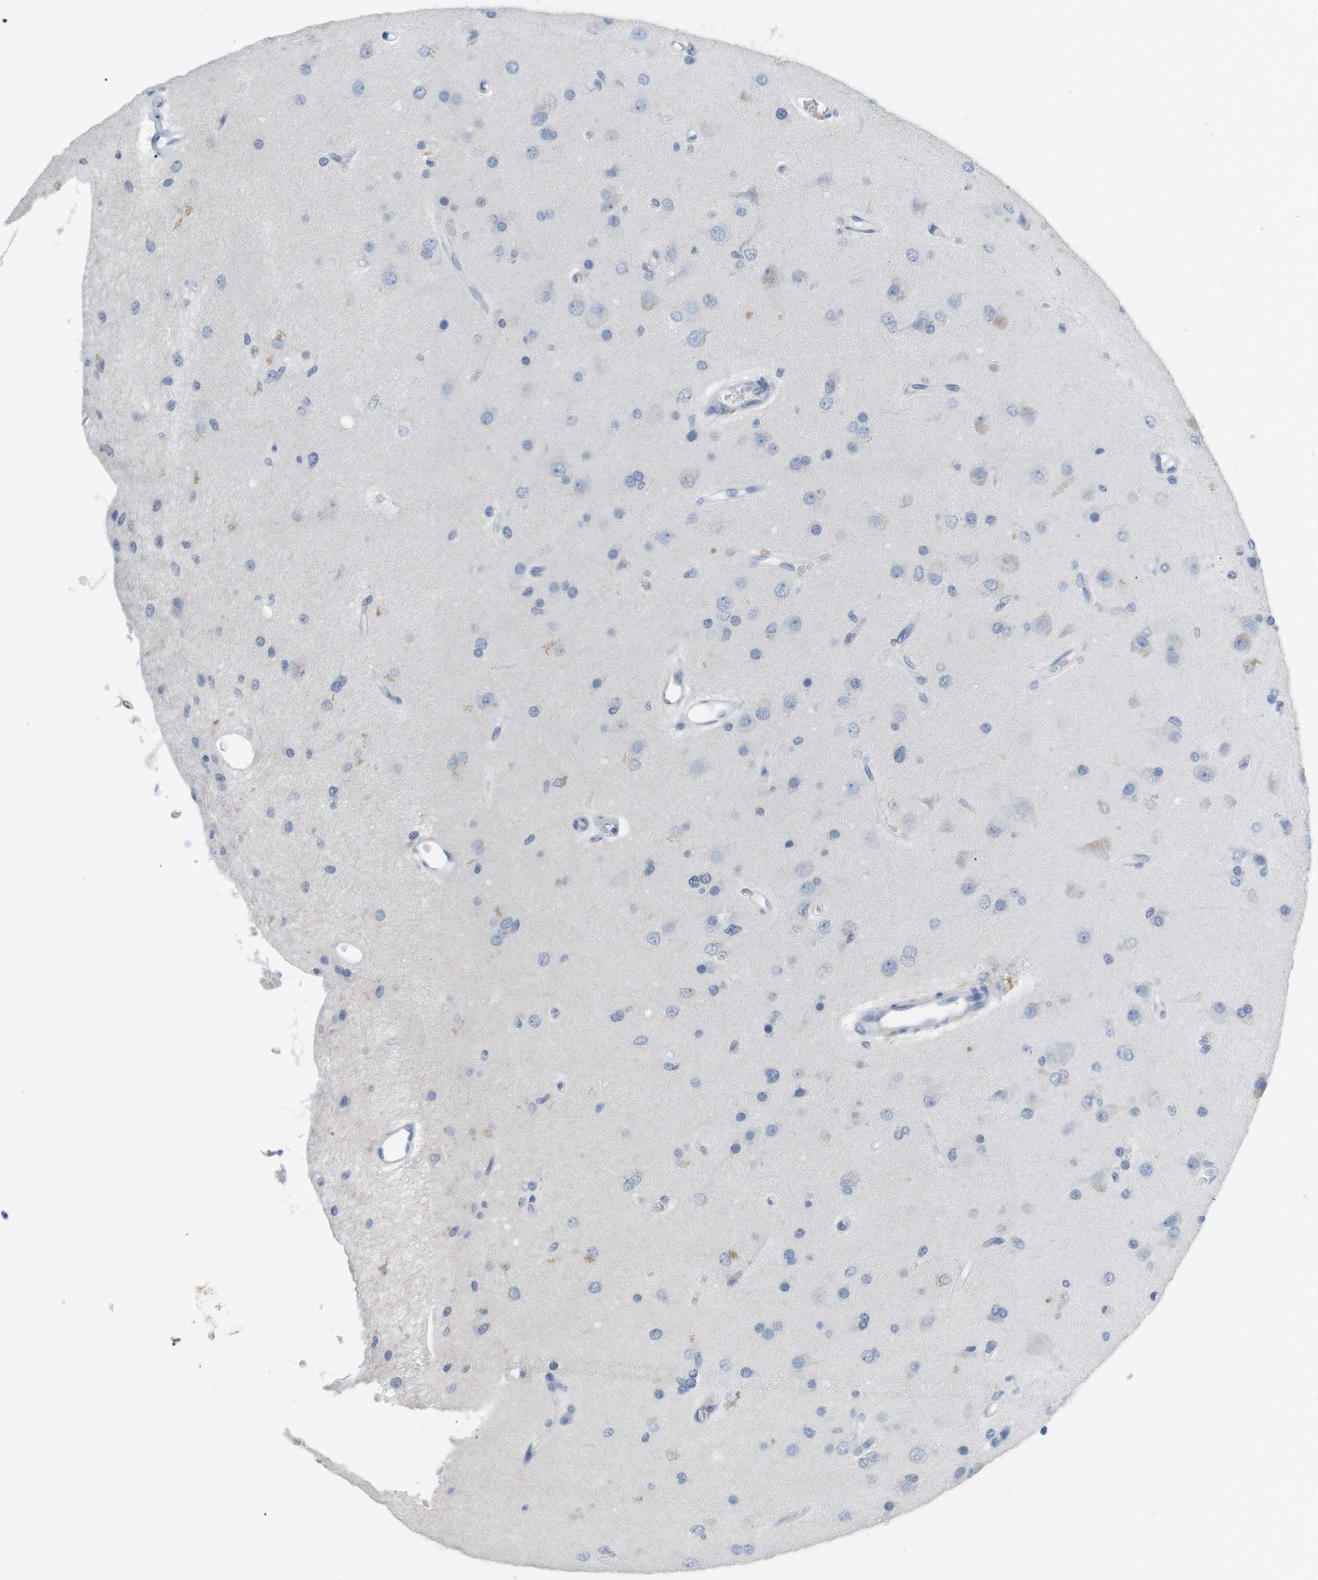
{"staining": {"intensity": "negative", "quantity": "none", "location": "none"}, "tissue": "glioma", "cell_type": "Tumor cells", "image_type": "cancer", "snomed": [{"axis": "morphology", "description": "Normal tissue, NOS"}, {"axis": "morphology", "description": "Glioma, malignant, High grade"}, {"axis": "topography", "description": "Cerebral cortex"}], "caption": "The photomicrograph demonstrates no significant staining in tumor cells of malignant glioma (high-grade). (IHC, brightfield microscopy, high magnification).", "gene": "HBG2", "patient": {"sex": "male", "age": 77}}